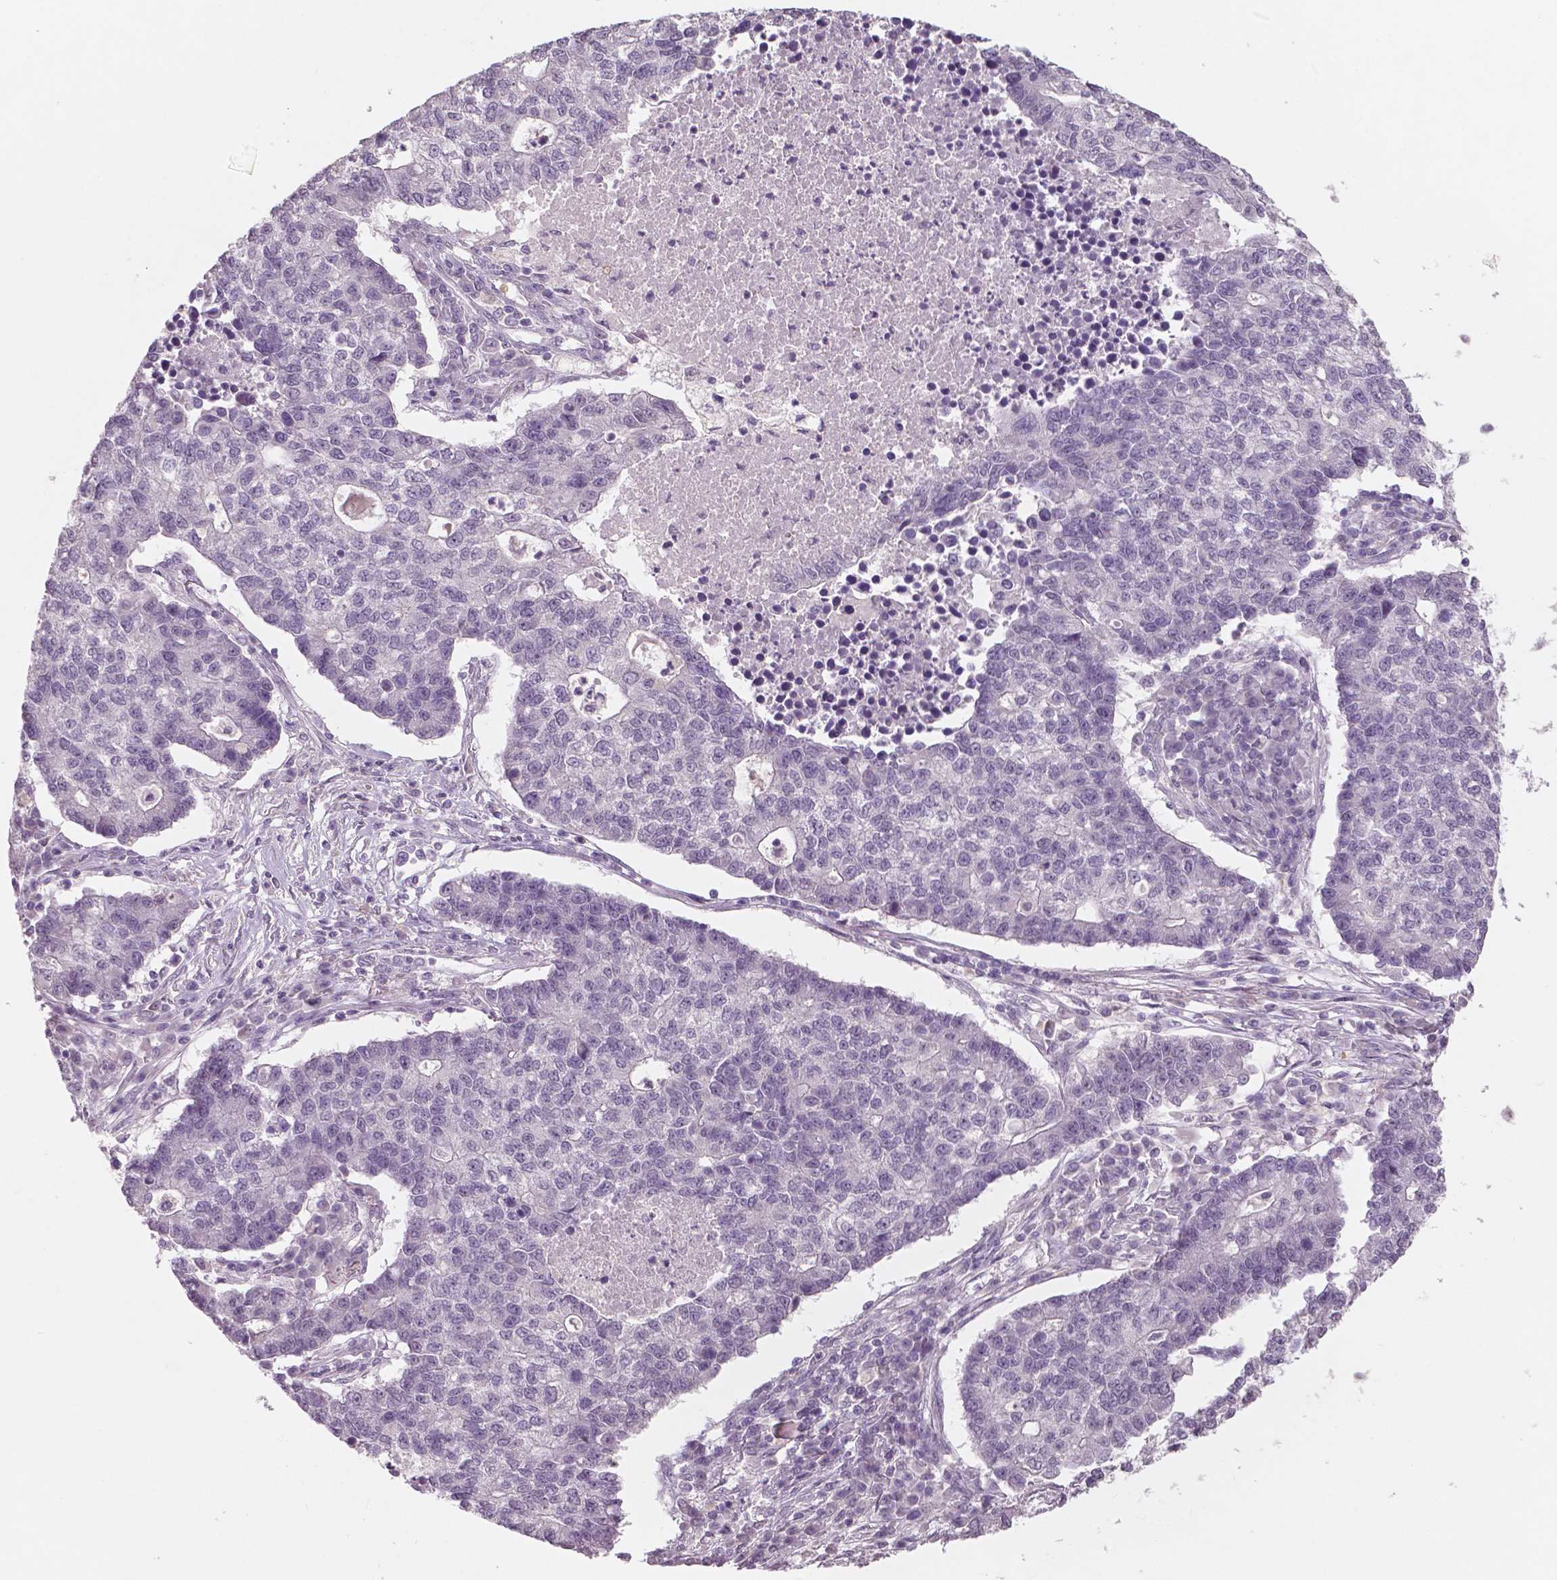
{"staining": {"intensity": "negative", "quantity": "none", "location": "none"}, "tissue": "lung cancer", "cell_type": "Tumor cells", "image_type": "cancer", "snomed": [{"axis": "morphology", "description": "Adenocarcinoma, NOS"}, {"axis": "topography", "description": "Lung"}], "caption": "The IHC photomicrograph has no significant staining in tumor cells of lung cancer tissue.", "gene": "RNASE7", "patient": {"sex": "male", "age": 57}}